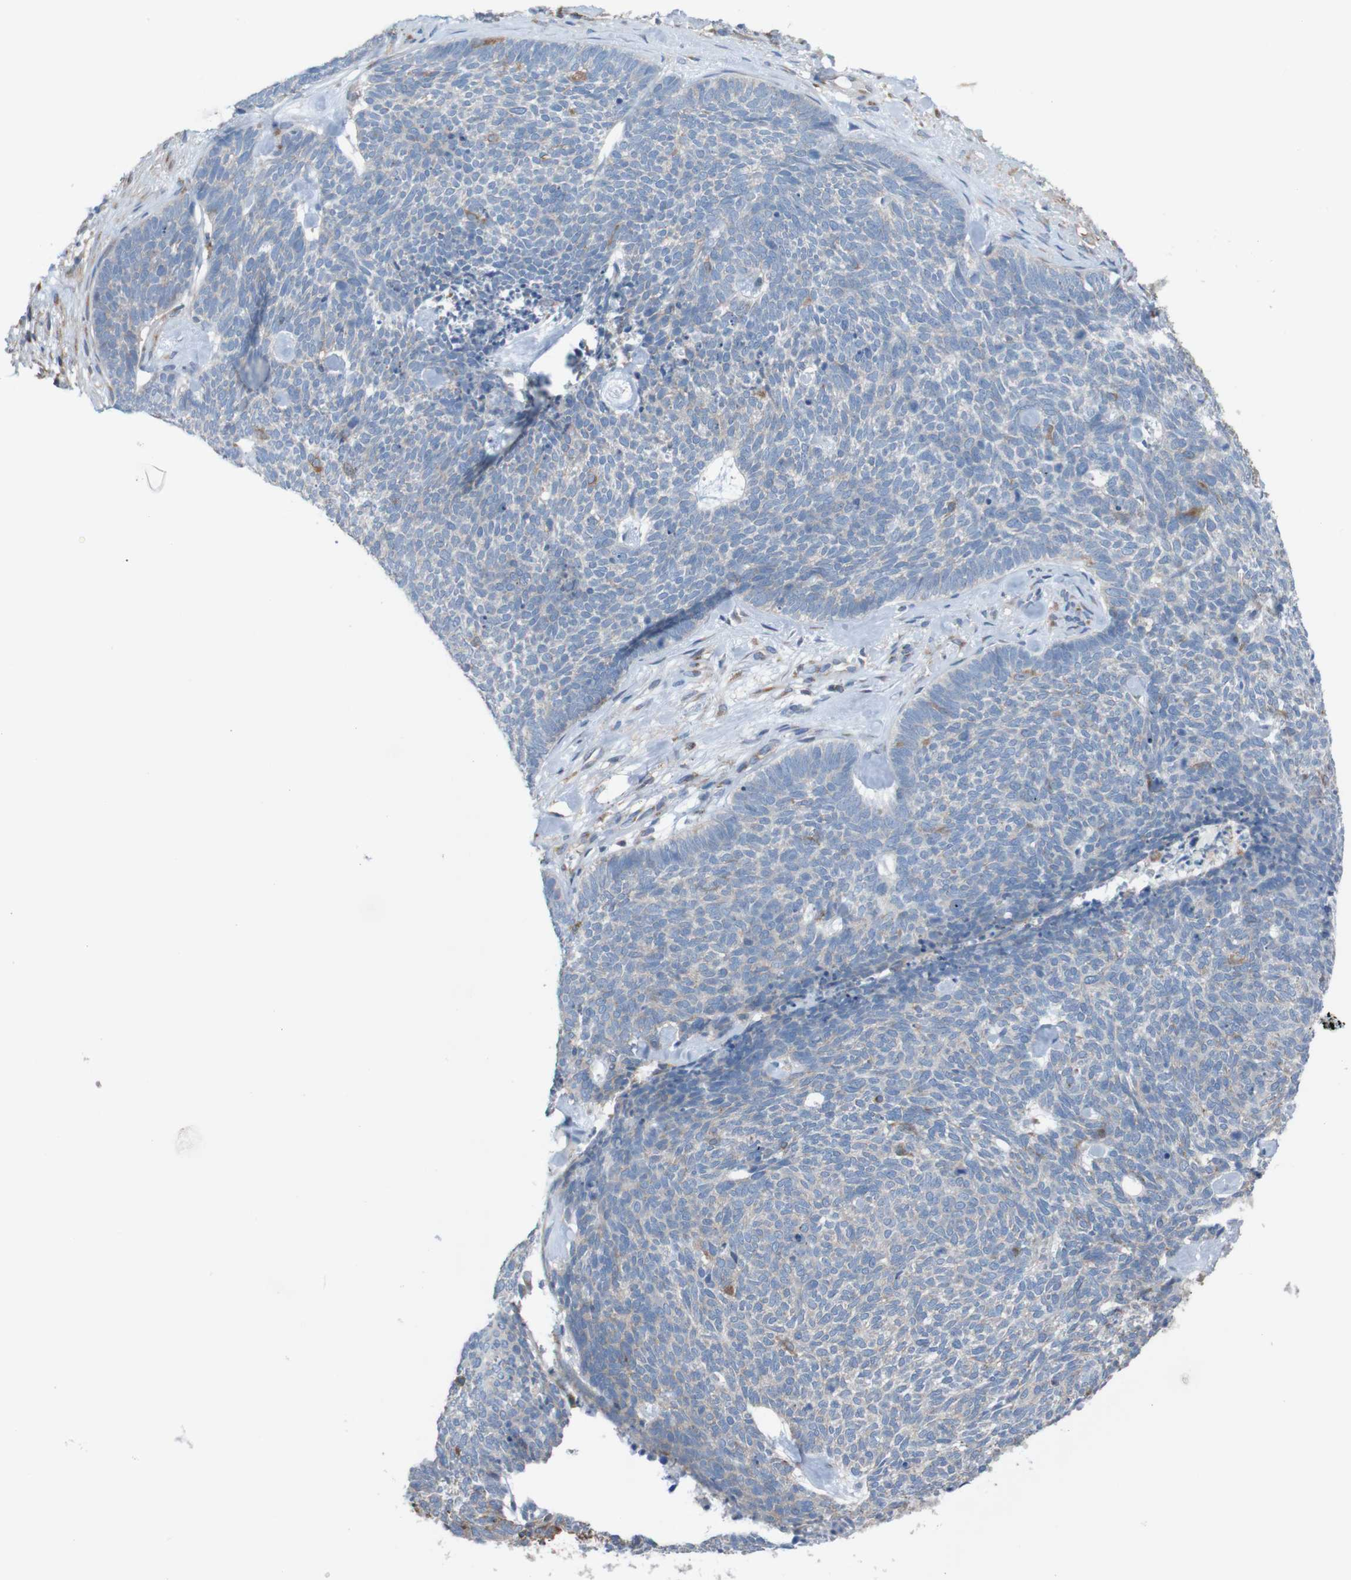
{"staining": {"intensity": "moderate", "quantity": "<25%", "location": "cytoplasmic/membranous"}, "tissue": "skin cancer", "cell_type": "Tumor cells", "image_type": "cancer", "snomed": [{"axis": "morphology", "description": "Basal cell carcinoma"}, {"axis": "topography", "description": "Skin"}], "caption": "This is a micrograph of immunohistochemistry staining of skin cancer, which shows moderate staining in the cytoplasmic/membranous of tumor cells.", "gene": "MINAR1", "patient": {"sex": "female", "age": 84}}